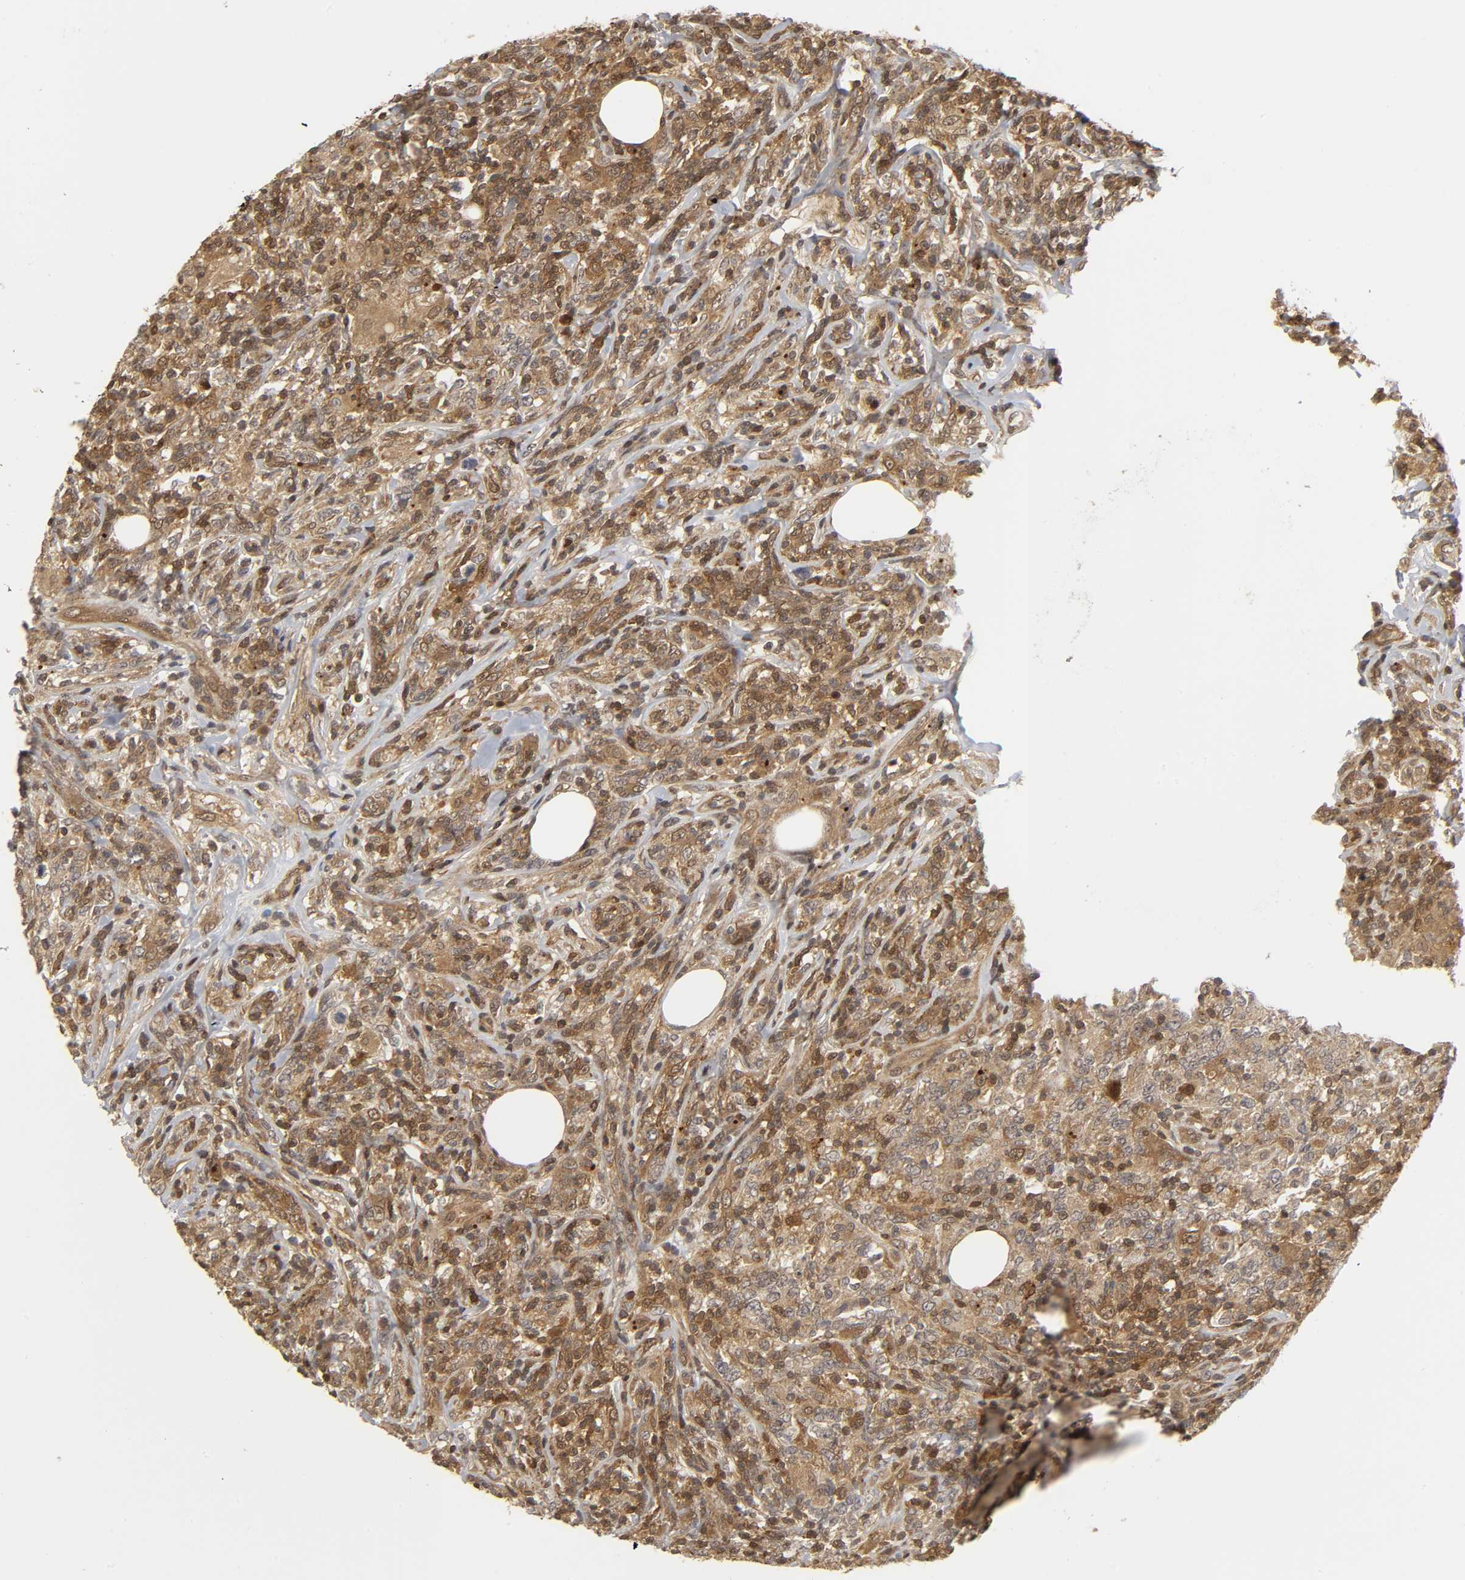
{"staining": {"intensity": "moderate", "quantity": ">75%", "location": "cytoplasmic/membranous,nuclear"}, "tissue": "lymphoma", "cell_type": "Tumor cells", "image_type": "cancer", "snomed": [{"axis": "morphology", "description": "Malignant lymphoma, non-Hodgkin's type, High grade"}, {"axis": "topography", "description": "Lymph node"}], "caption": "This micrograph reveals IHC staining of high-grade malignant lymphoma, non-Hodgkin's type, with medium moderate cytoplasmic/membranous and nuclear staining in approximately >75% of tumor cells.", "gene": "PARK7", "patient": {"sex": "female", "age": 84}}